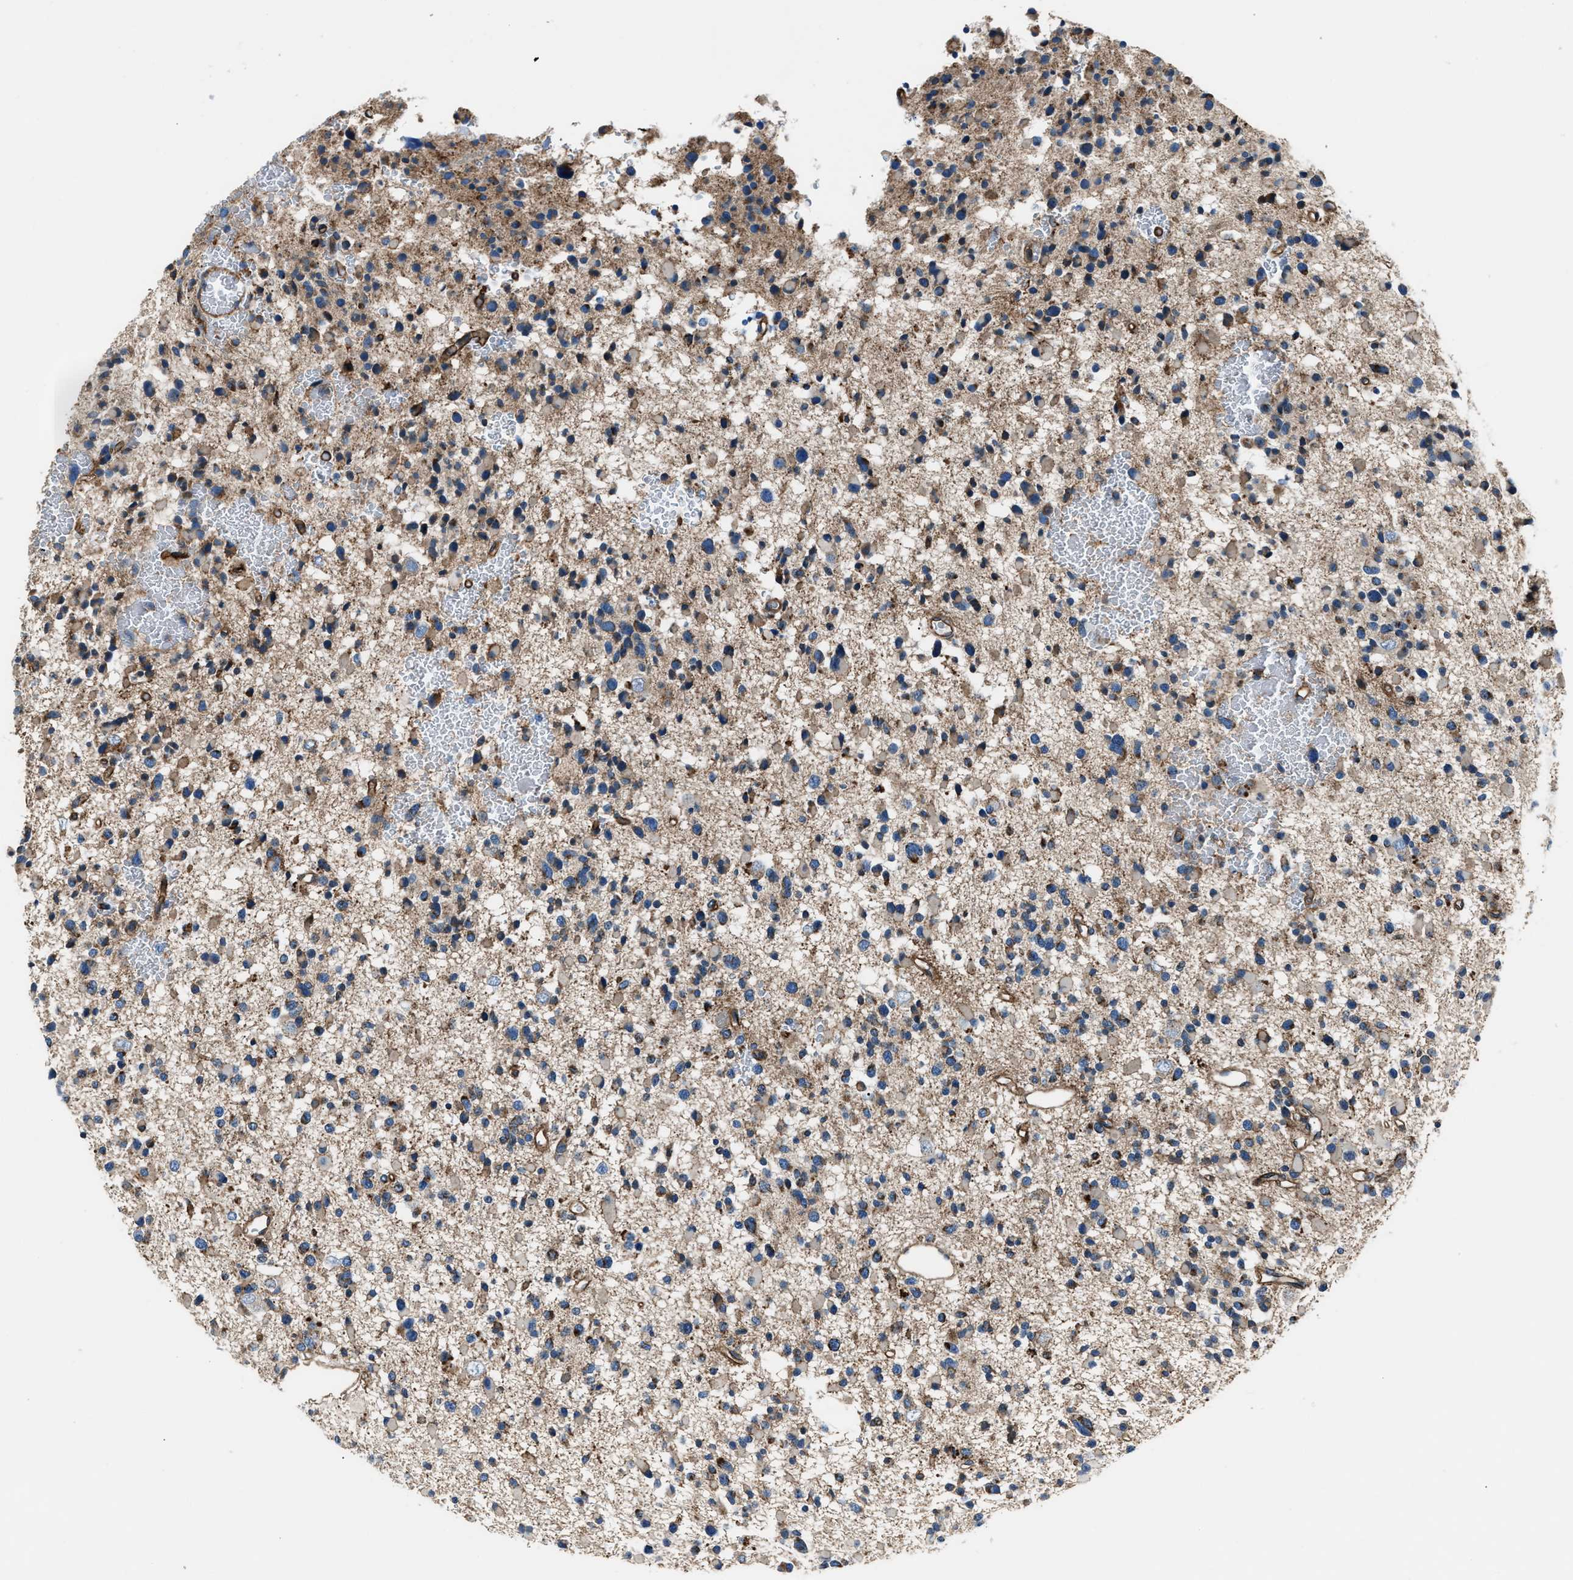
{"staining": {"intensity": "moderate", "quantity": "25%-75%", "location": "cytoplasmic/membranous"}, "tissue": "glioma", "cell_type": "Tumor cells", "image_type": "cancer", "snomed": [{"axis": "morphology", "description": "Glioma, malignant, Low grade"}, {"axis": "topography", "description": "Brain"}], "caption": "Approximately 25%-75% of tumor cells in glioma demonstrate moderate cytoplasmic/membranous protein expression as visualized by brown immunohistochemical staining.", "gene": "GGCT", "patient": {"sex": "female", "age": 22}}